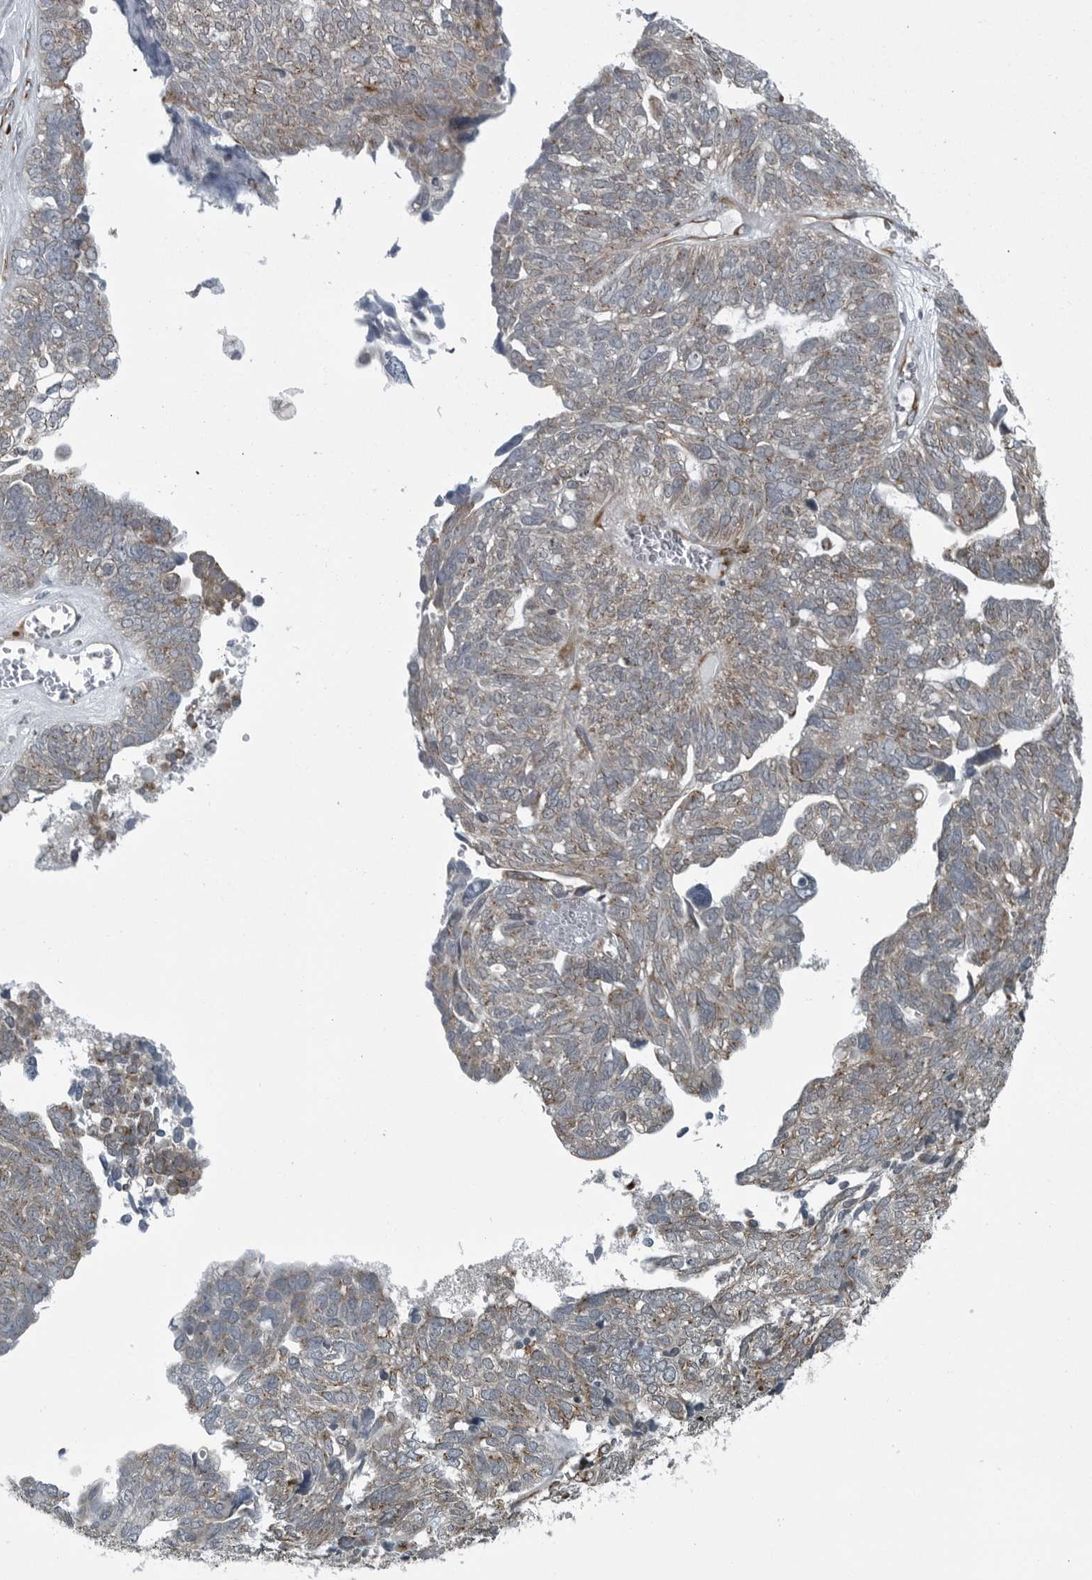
{"staining": {"intensity": "moderate", "quantity": "25%-75%", "location": "cytoplasmic/membranous"}, "tissue": "ovarian cancer", "cell_type": "Tumor cells", "image_type": "cancer", "snomed": [{"axis": "morphology", "description": "Cystadenocarcinoma, serous, NOS"}, {"axis": "topography", "description": "Ovary"}], "caption": "Immunohistochemistry photomicrograph of serous cystadenocarcinoma (ovarian) stained for a protein (brown), which demonstrates medium levels of moderate cytoplasmic/membranous expression in about 25%-75% of tumor cells.", "gene": "CEP85", "patient": {"sex": "female", "age": 79}}